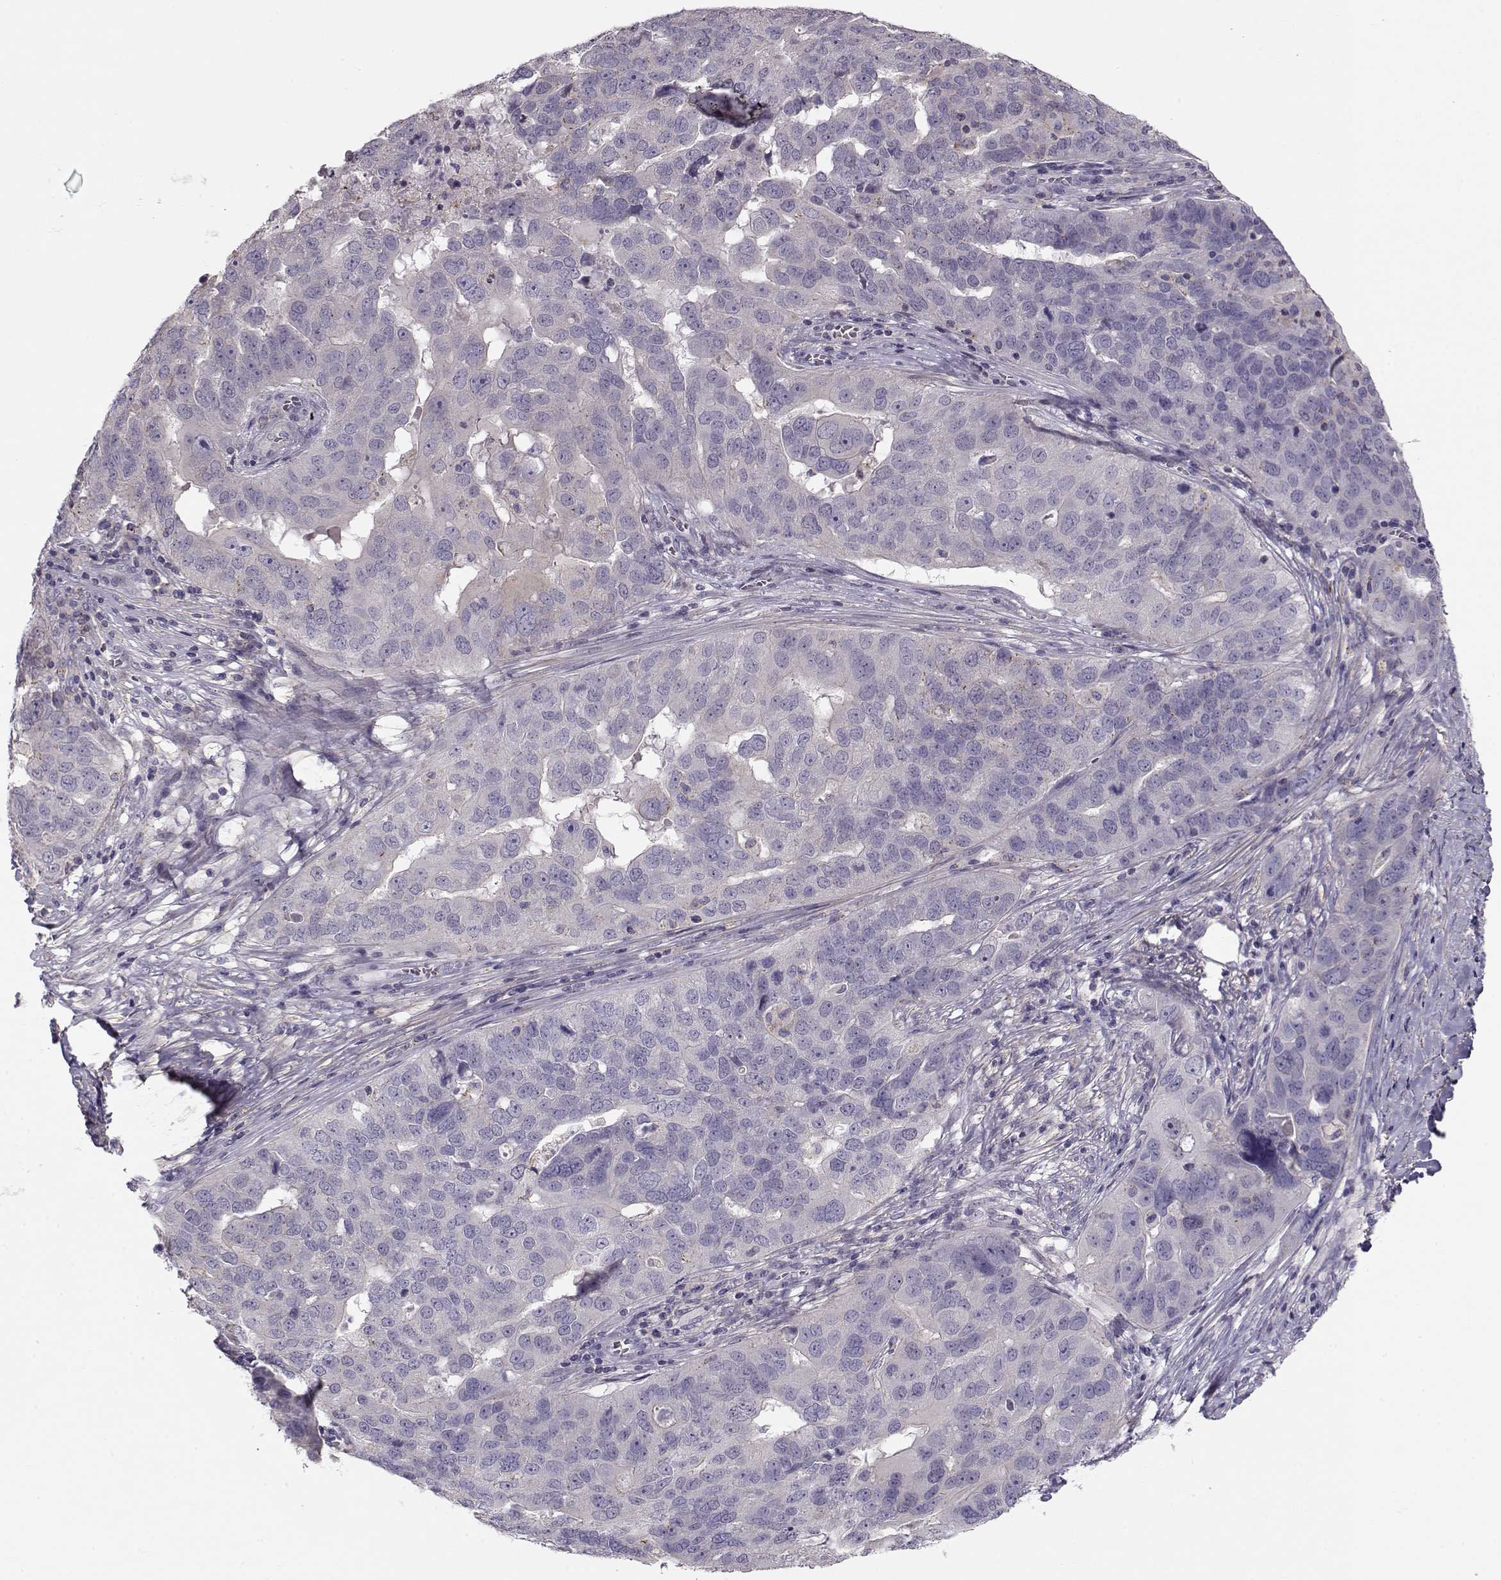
{"staining": {"intensity": "negative", "quantity": "none", "location": "none"}, "tissue": "ovarian cancer", "cell_type": "Tumor cells", "image_type": "cancer", "snomed": [{"axis": "morphology", "description": "Carcinoma, endometroid"}, {"axis": "topography", "description": "Soft tissue"}, {"axis": "topography", "description": "Ovary"}], "caption": "A micrograph of human ovarian cancer is negative for staining in tumor cells.", "gene": "GRK1", "patient": {"sex": "female", "age": 52}}